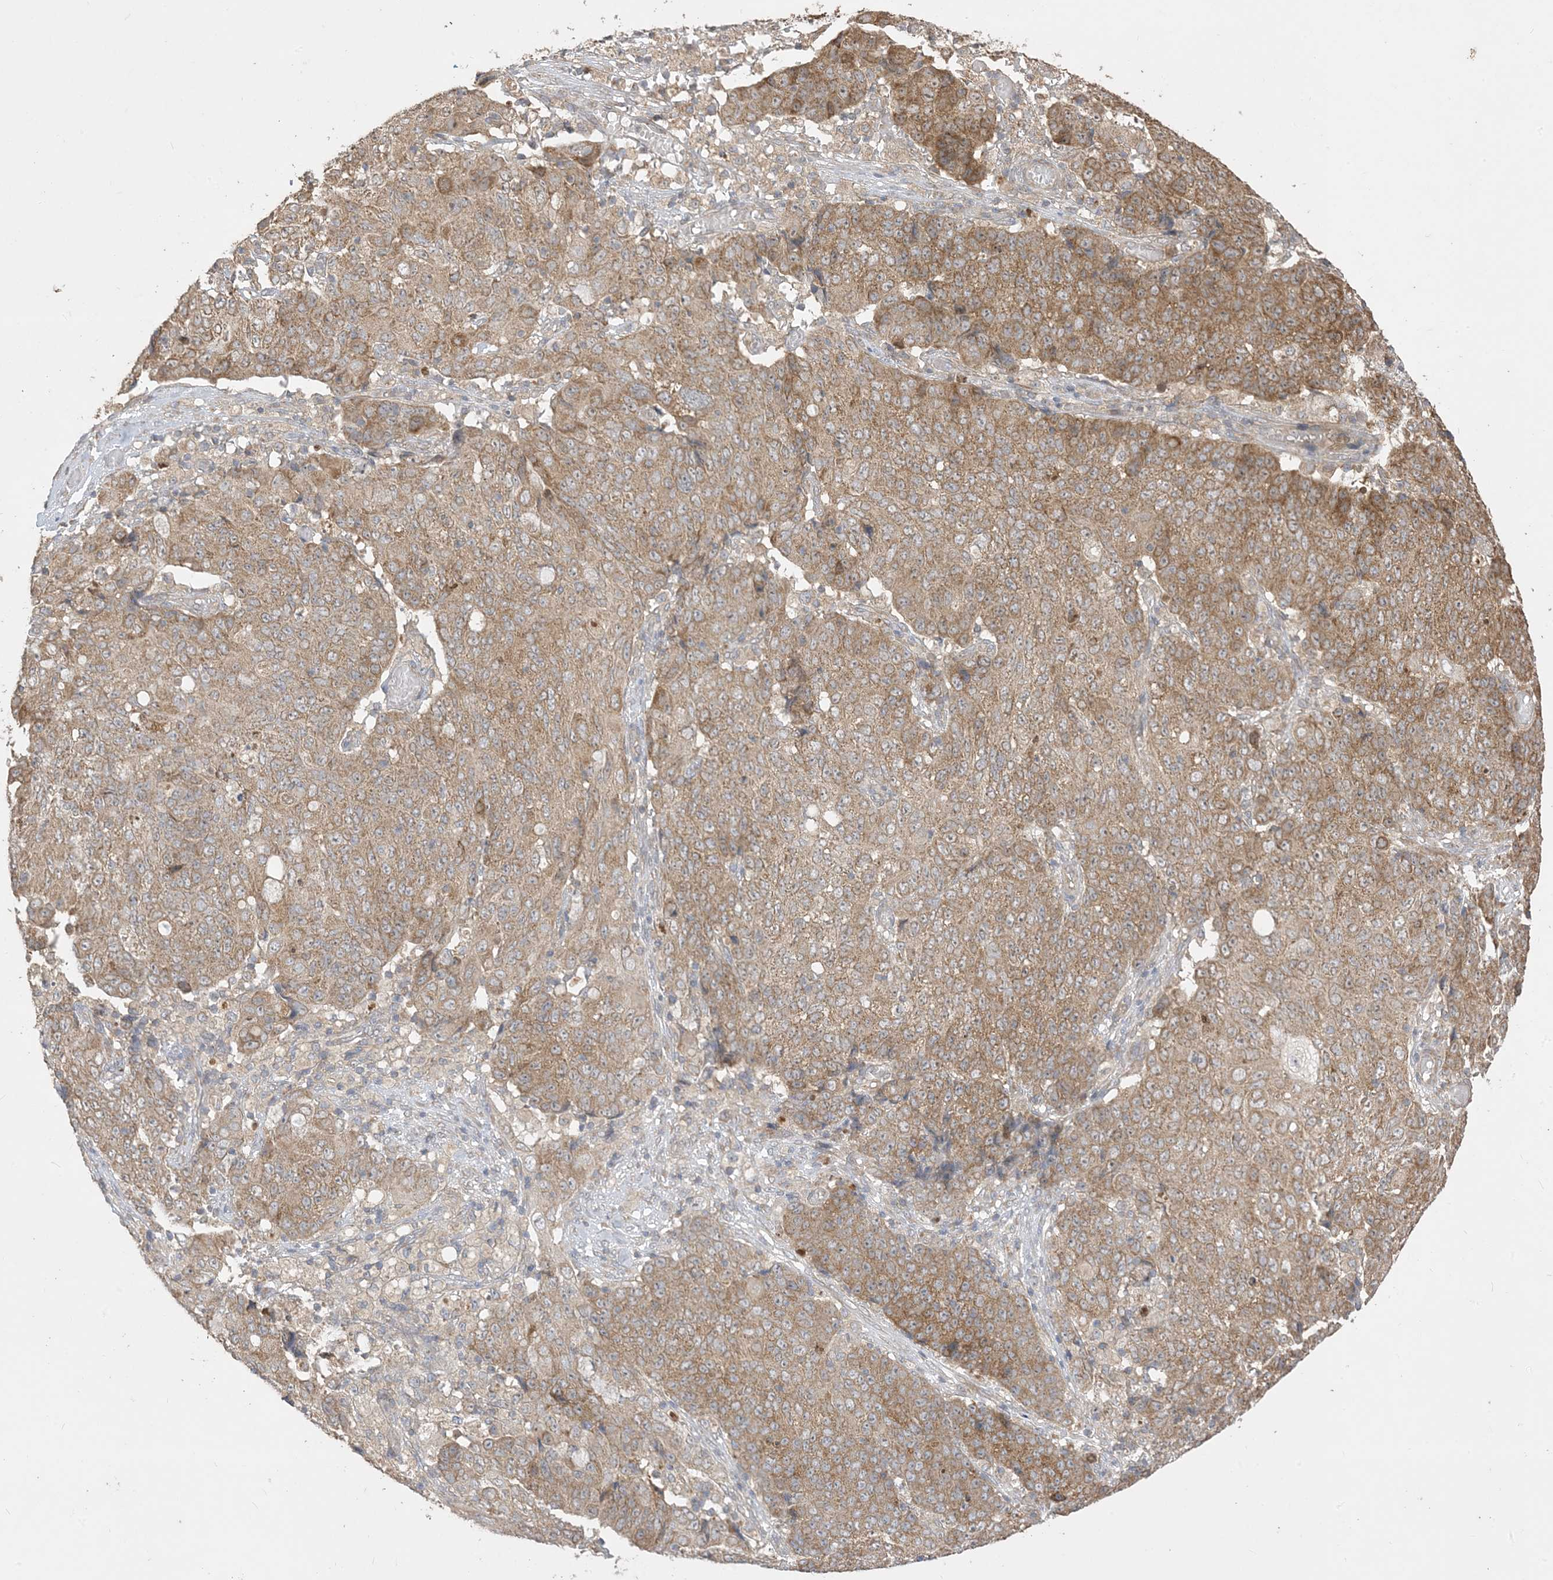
{"staining": {"intensity": "strong", "quantity": ">75%", "location": "cytoplasmic/membranous"}, "tissue": "ovarian cancer", "cell_type": "Tumor cells", "image_type": "cancer", "snomed": [{"axis": "morphology", "description": "Carcinoma, endometroid"}, {"axis": "topography", "description": "Ovary"}], "caption": "Immunohistochemistry (IHC) image of ovarian endometroid carcinoma stained for a protein (brown), which demonstrates high levels of strong cytoplasmic/membranous staining in approximately >75% of tumor cells.", "gene": "SIRT3", "patient": {"sex": "female", "age": 42}}